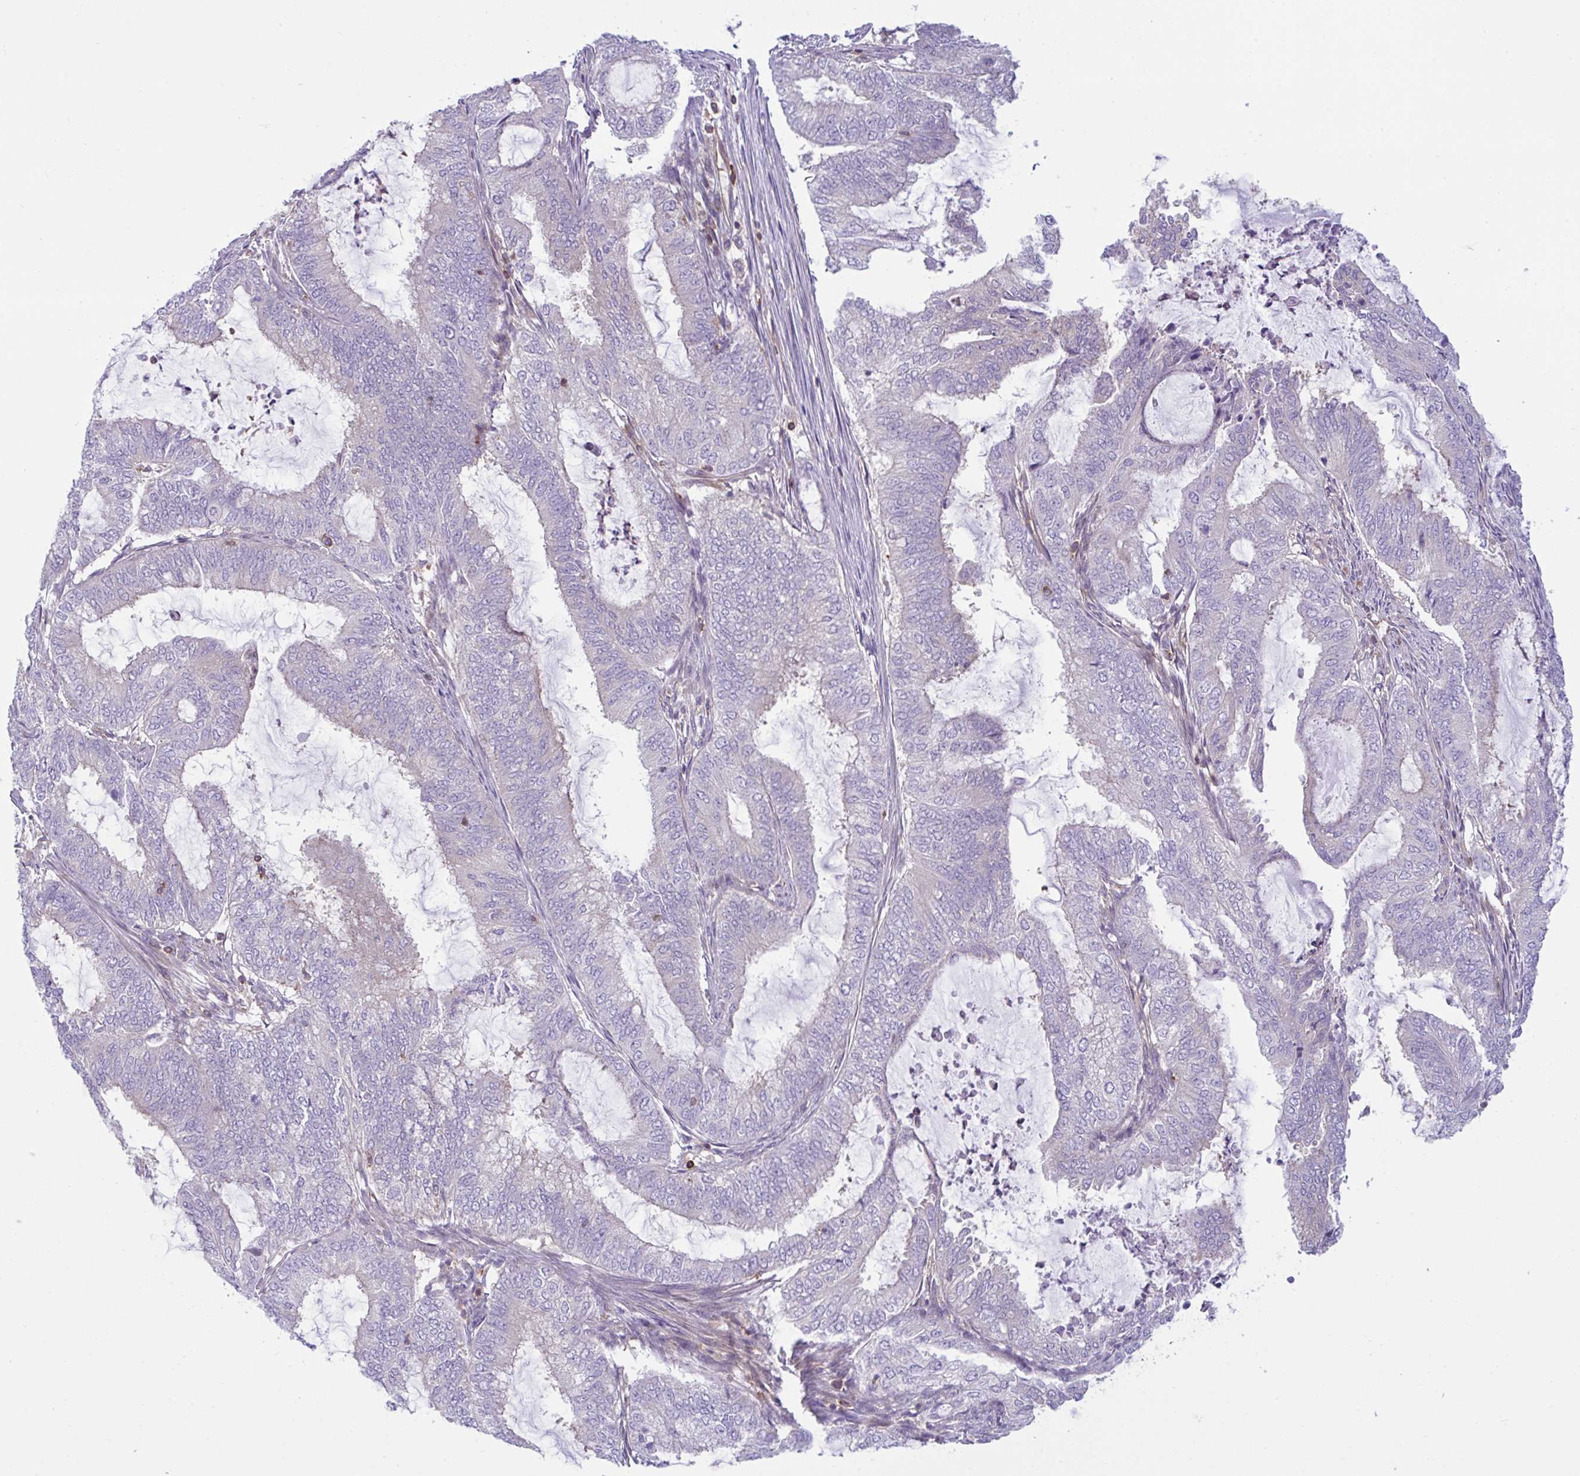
{"staining": {"intensity": "negative", "quantity": "none", "location": "none"}, "tissue": "endometrial cancer", "cell_type": "Tumor cells", "image_type": "cancer", "snomed": [{"axis": "morphology", "description": "Adenocarcinoma, NOS"}, {"axis": "topography", "description": "Endometrium"}], "caption": "Endometrial cancer stained for a protein using immunohistochemistry shows no expression tumor cells.", "gene": "TSC22D3", "patient": {"sex": "female", "age": 51}}